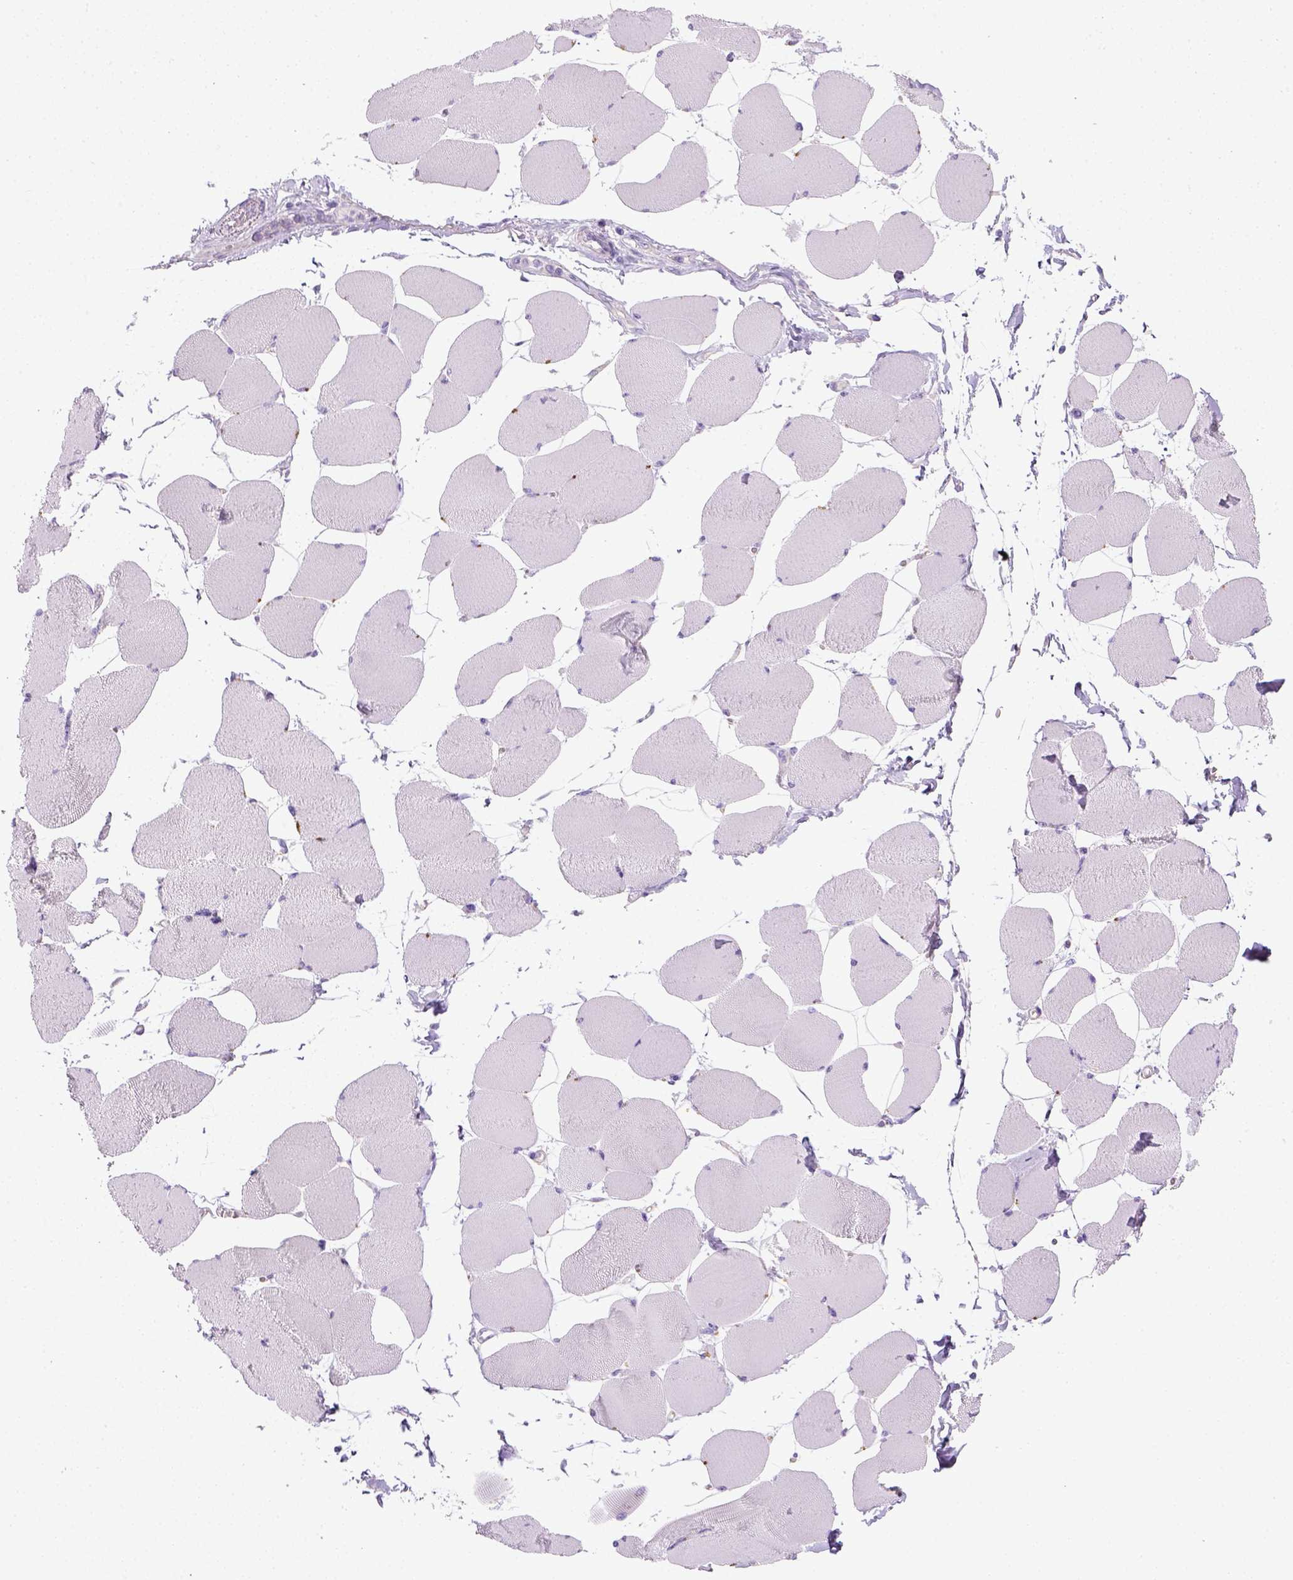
{"staining": {"intensity": "negative", "quantity": "none", "location": "none"}, "tissue": "skeletal muscle", "cell_type": "Myocytes", "image_type": "normal", "snomed": [{"axis": "morphology", "description": "Normal tissue, NOS"}, {"axis": "topography", "description": "Skeletal muscle"}], "caption": "An immunohistochemistry (IHC) micrograph of normal skeletal muscle is shown. There is no staining in myocytes of skeletal muscle.", "gene": "KRT71", "patient": {"sex": "female", "age": 75}}